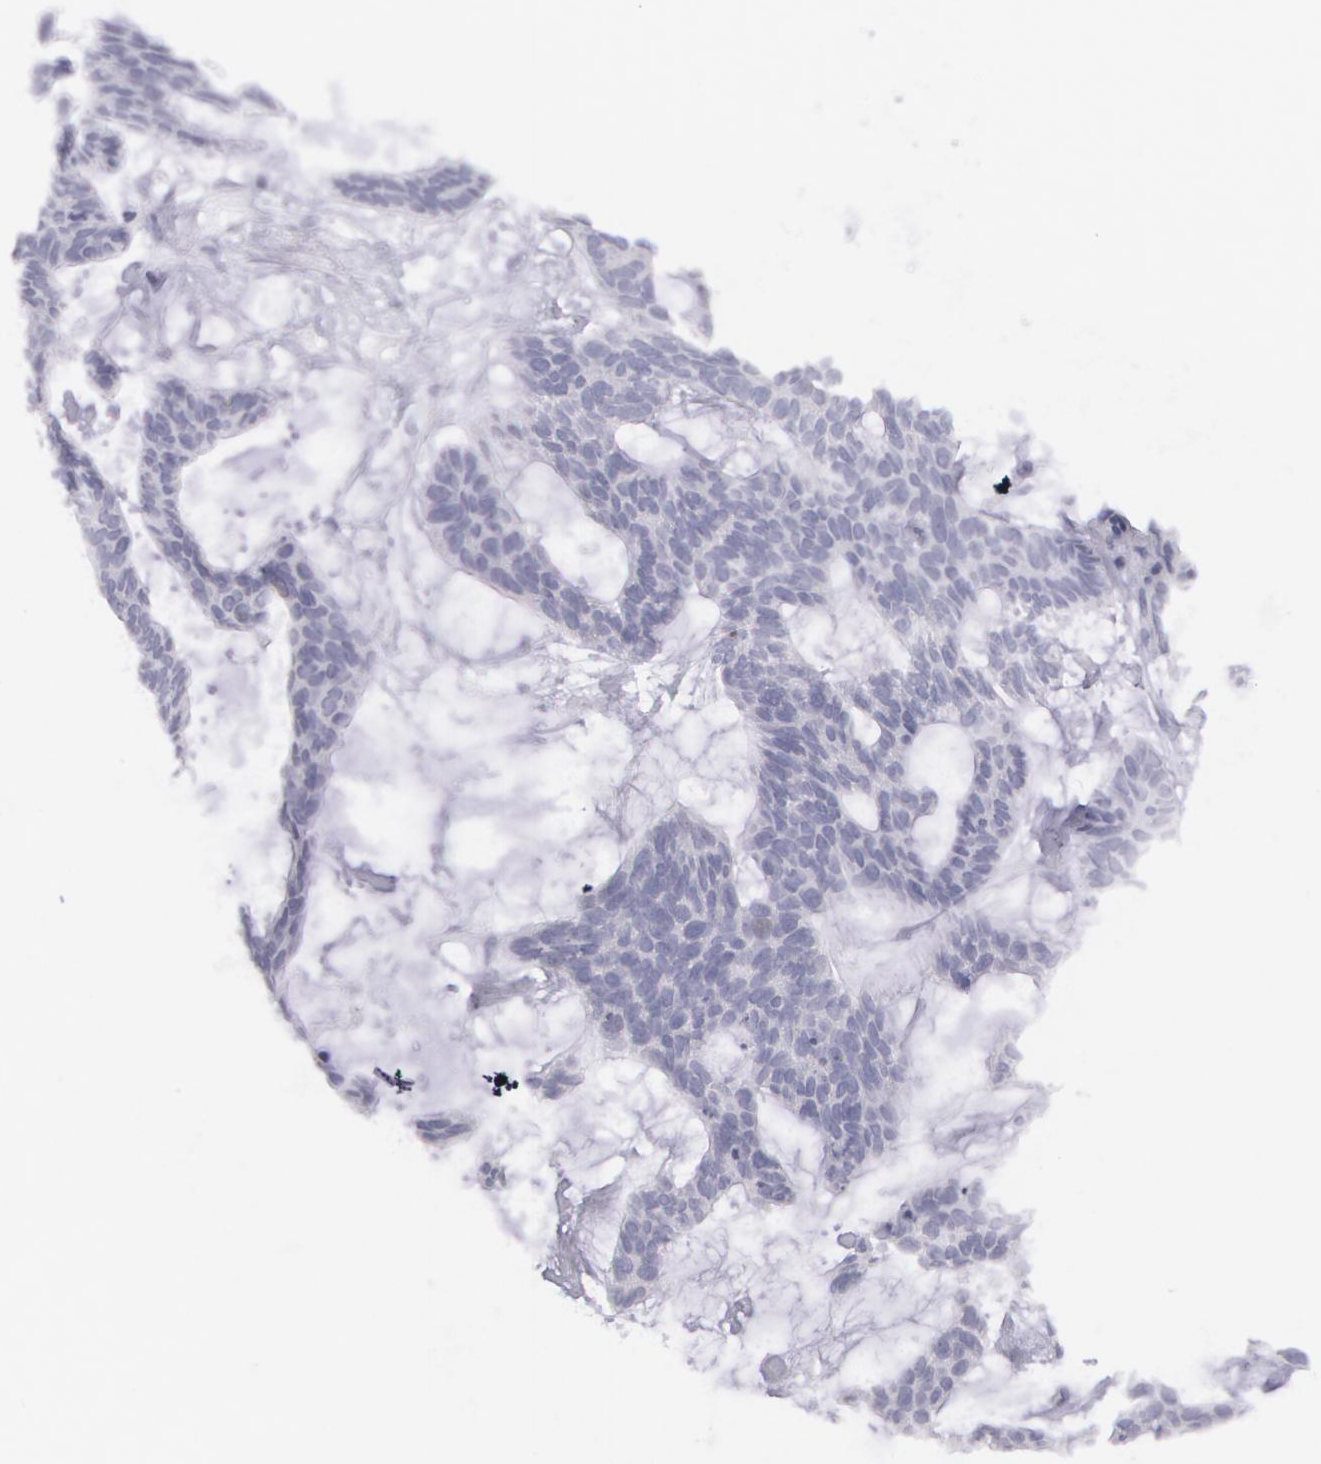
{"staining": {"intensity": "negative", "quantity": "none", "location": "none"}, "tissue": "skin cancer", "cell_type": "Tumor cells", "image_type": "cancer", "snomed": [{"axis": "morphology", "description": "Basal cell carcinoma"}, {"axis": "topography", "description": "Skin"}], "caption": "The photomicrograph demonstrates no significant staining in tumor cells of skin cancer (basal cell carcinoma).", "gene": "AMACR", "patient": {"sex": "male", "age": 75}}